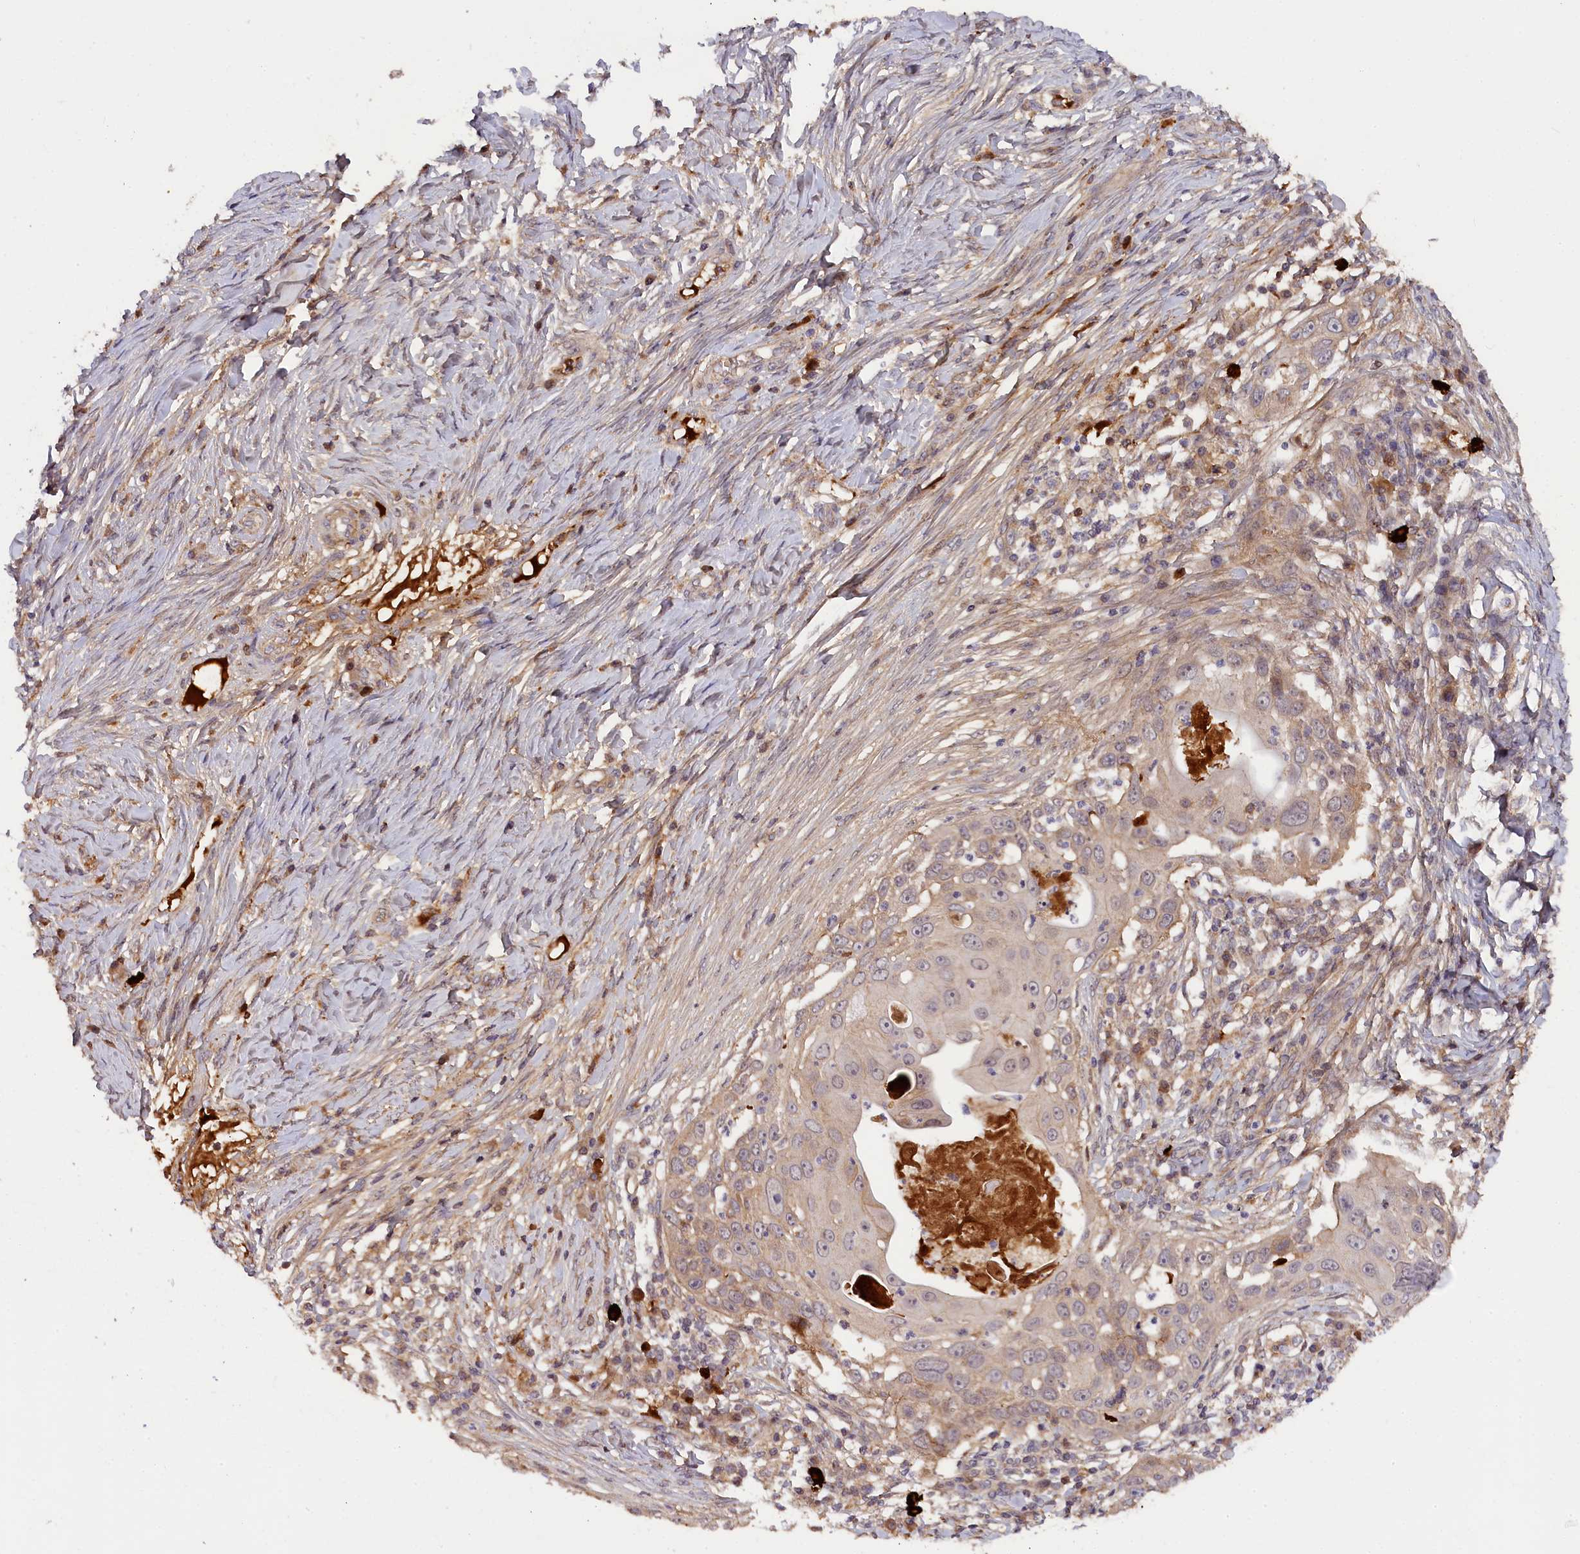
{"staining": {"intensity": "moderate", "quantity": "25%-75%", "location": "cytoplasmic/membranous"}, "tissue": "skin cancer", "cell_type": "Tumor cells", "image_type": "cancer", "snomed": [{"axis": "morphology", "description": "Squamous cell carcinoma, NOS"}, {"axis": "topography", "description": "Skin"}], "caption": "DAB (3,3'-diaminobenzidine) immunohistochemical staining of human skin cancer displays moderate cytoplasmic/membranous protein staining in approximately 25%-75% of tumor cells.", "gene": "ZNF480", "patient": {"sex": "female", "age": 44}}